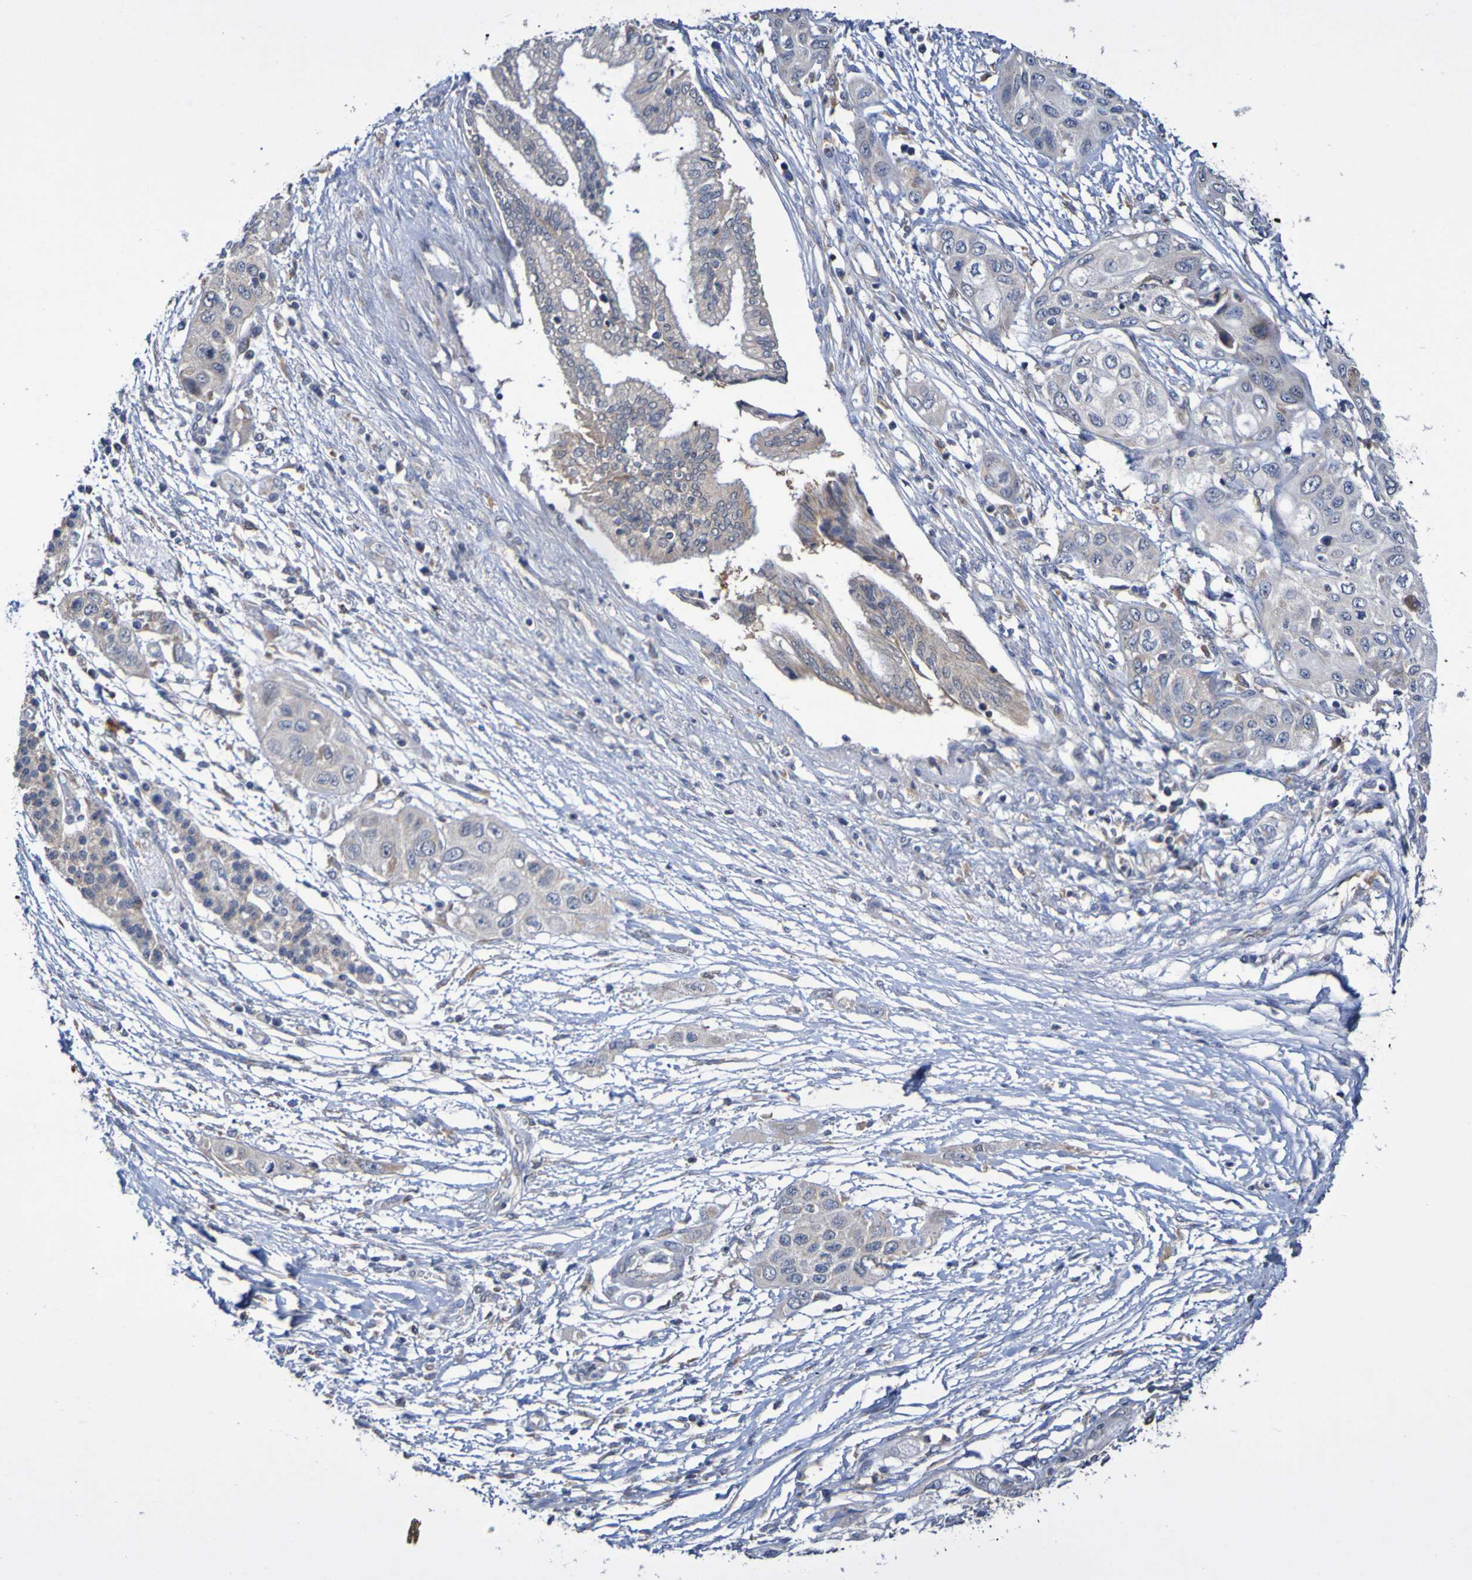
{"staining": {"intensity": "weak", "quantity": "25%-75%", "location": "cytoplasmic/membranous"}, "tissue": "pancreatic cancer", "cell_type": "Tumor cells", "image_type": "cancer", "snomed": [{"axis": "morphology", "description": "Adenocarcinoma, NOS"}, {"axis": "topography", "description": "Pancreas"}], "caption": "A high-resolution image shows immunohistochemistry staining of pancreatic cancer, which displays weak cytoplasmic/membranous staining in about 25%-75% of tumor cells.", "gene": "C3orf18", "patient": {"sex": "female", "age": 70}}